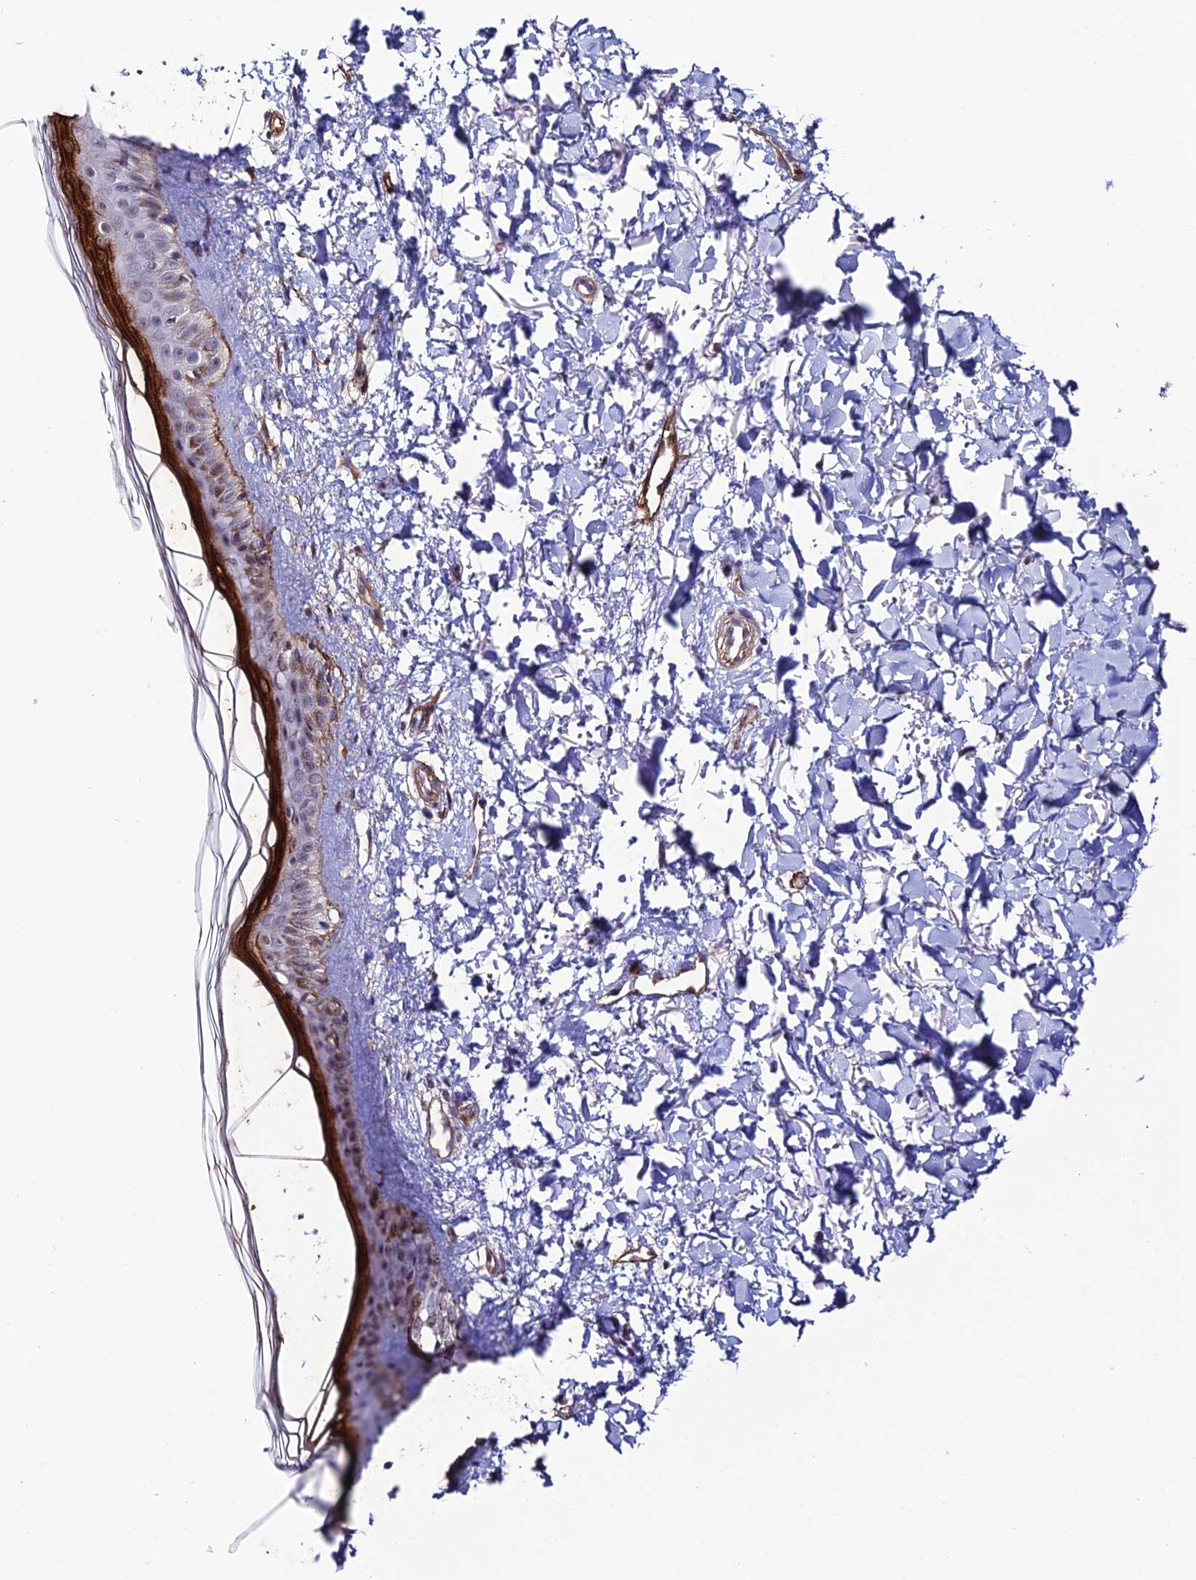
{"staining": {"intensity": "moderate", "quantity": "<25%", "location": "cytoplasmic/membranous"}, "tissue": "skin", "cell_type": "Fibroblasts", "image_type": "normal", "snomed": [{"axis": "morphology", "description": "Normal tissue, NOS"}, {"axis": "topography", "description": "Skin"}], "caption": "An IHC histopathology image of normal tissue is shown. Protein staining in brown labels moderate cytoplasmic/membranous positivity in skin within fibroblasts.", "gene": "SYT15B", "patient": {"sex": "female", "age": 58}}